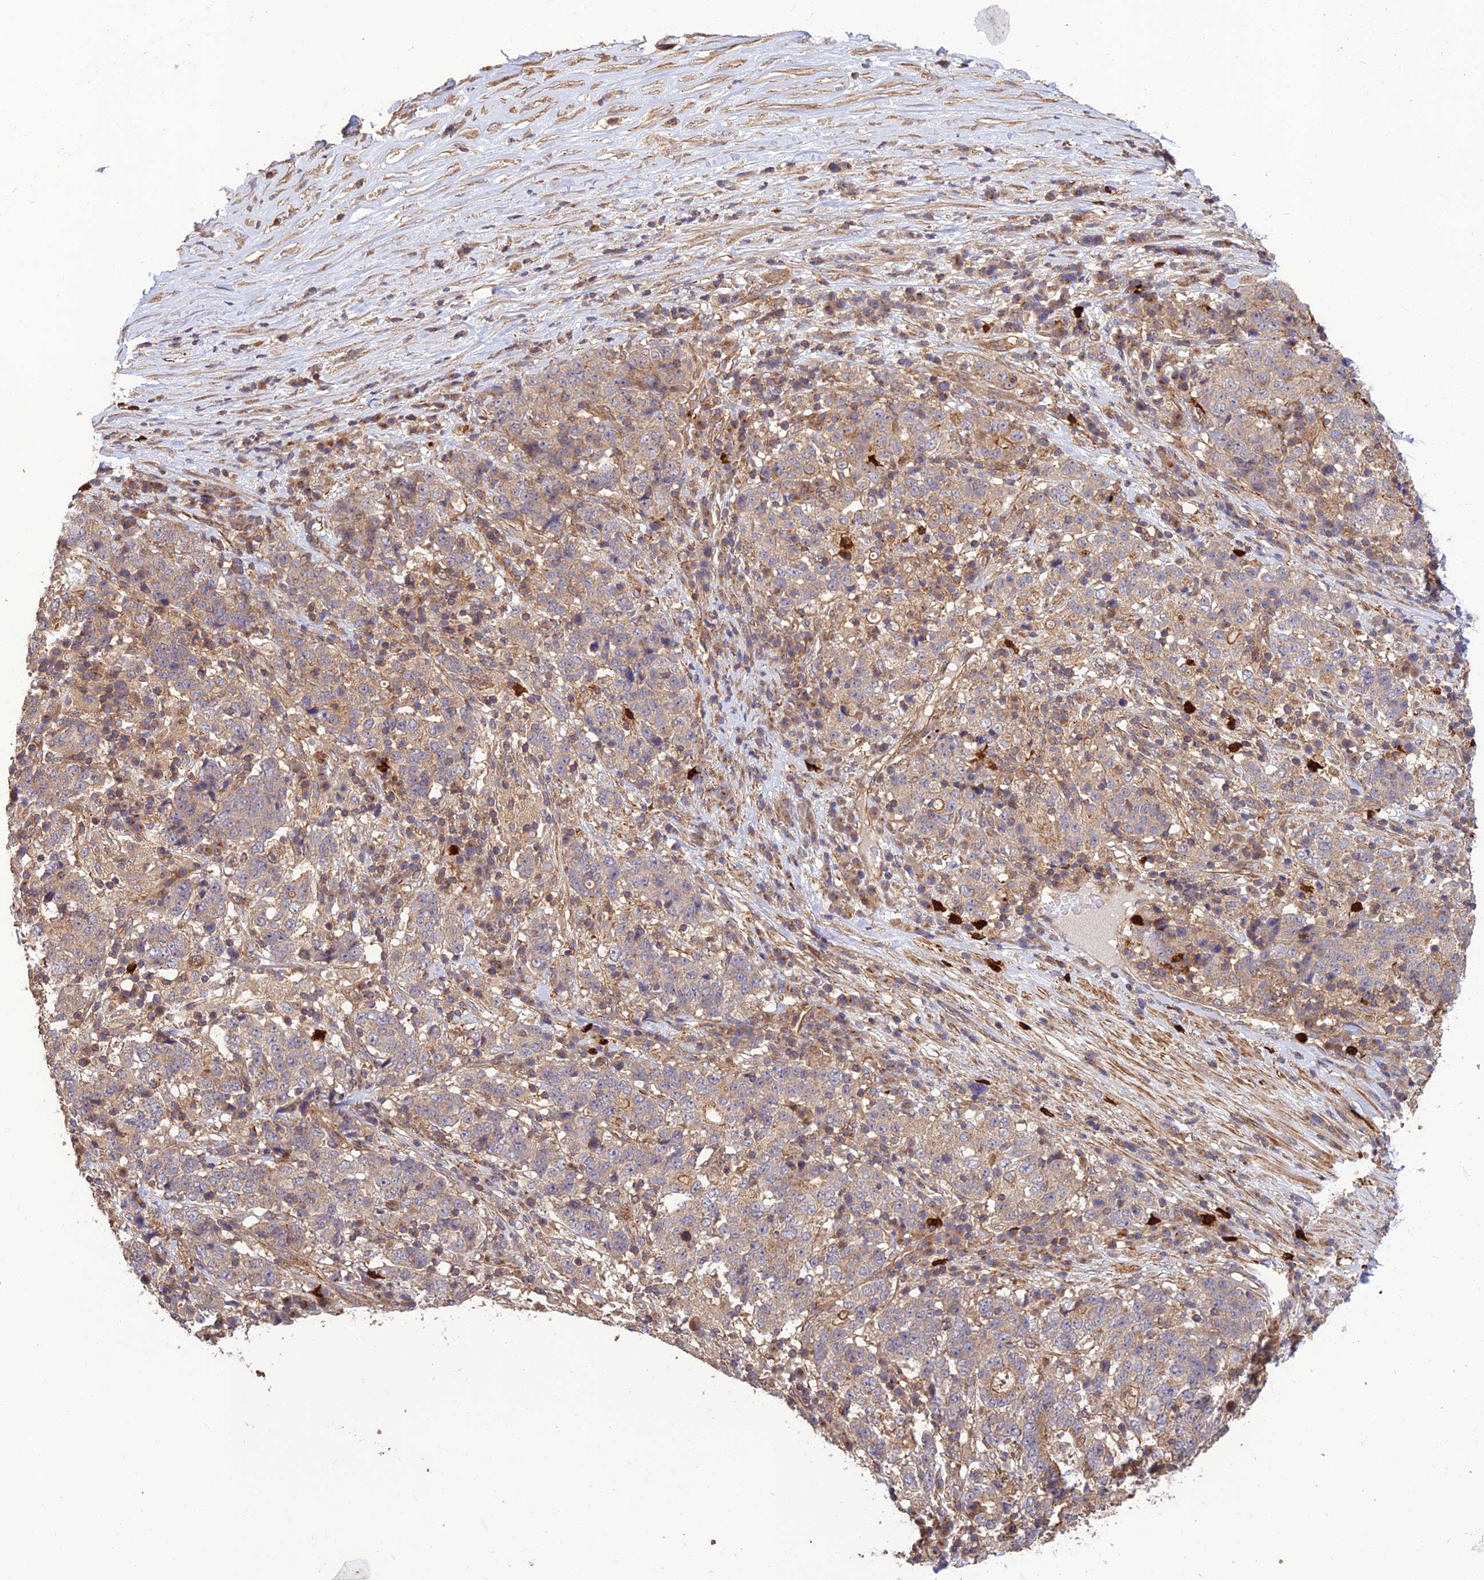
{"staining": {"intensity": "weak", "quantity": "25%-75%", "location": "cytoplasmic/membranous"}, "tissue": "stomach cancer", "cell_type": "Tumor cells", "image_type": "cancer", "snomed": [{"axis": "morphology", "description": "Adenocarcinoma, NOS"}, {"axis": "topography", "description": "Stomach"}], "caption": "Stomach cancer (adenocarcinoma) stained with immunohistochemistry shows weak cytoplasmic/membranous positivity in approximately 25%-75% of tumor cells.", "gene": "TMEM131L", "patient": {"sex": "male", "age": 59}}